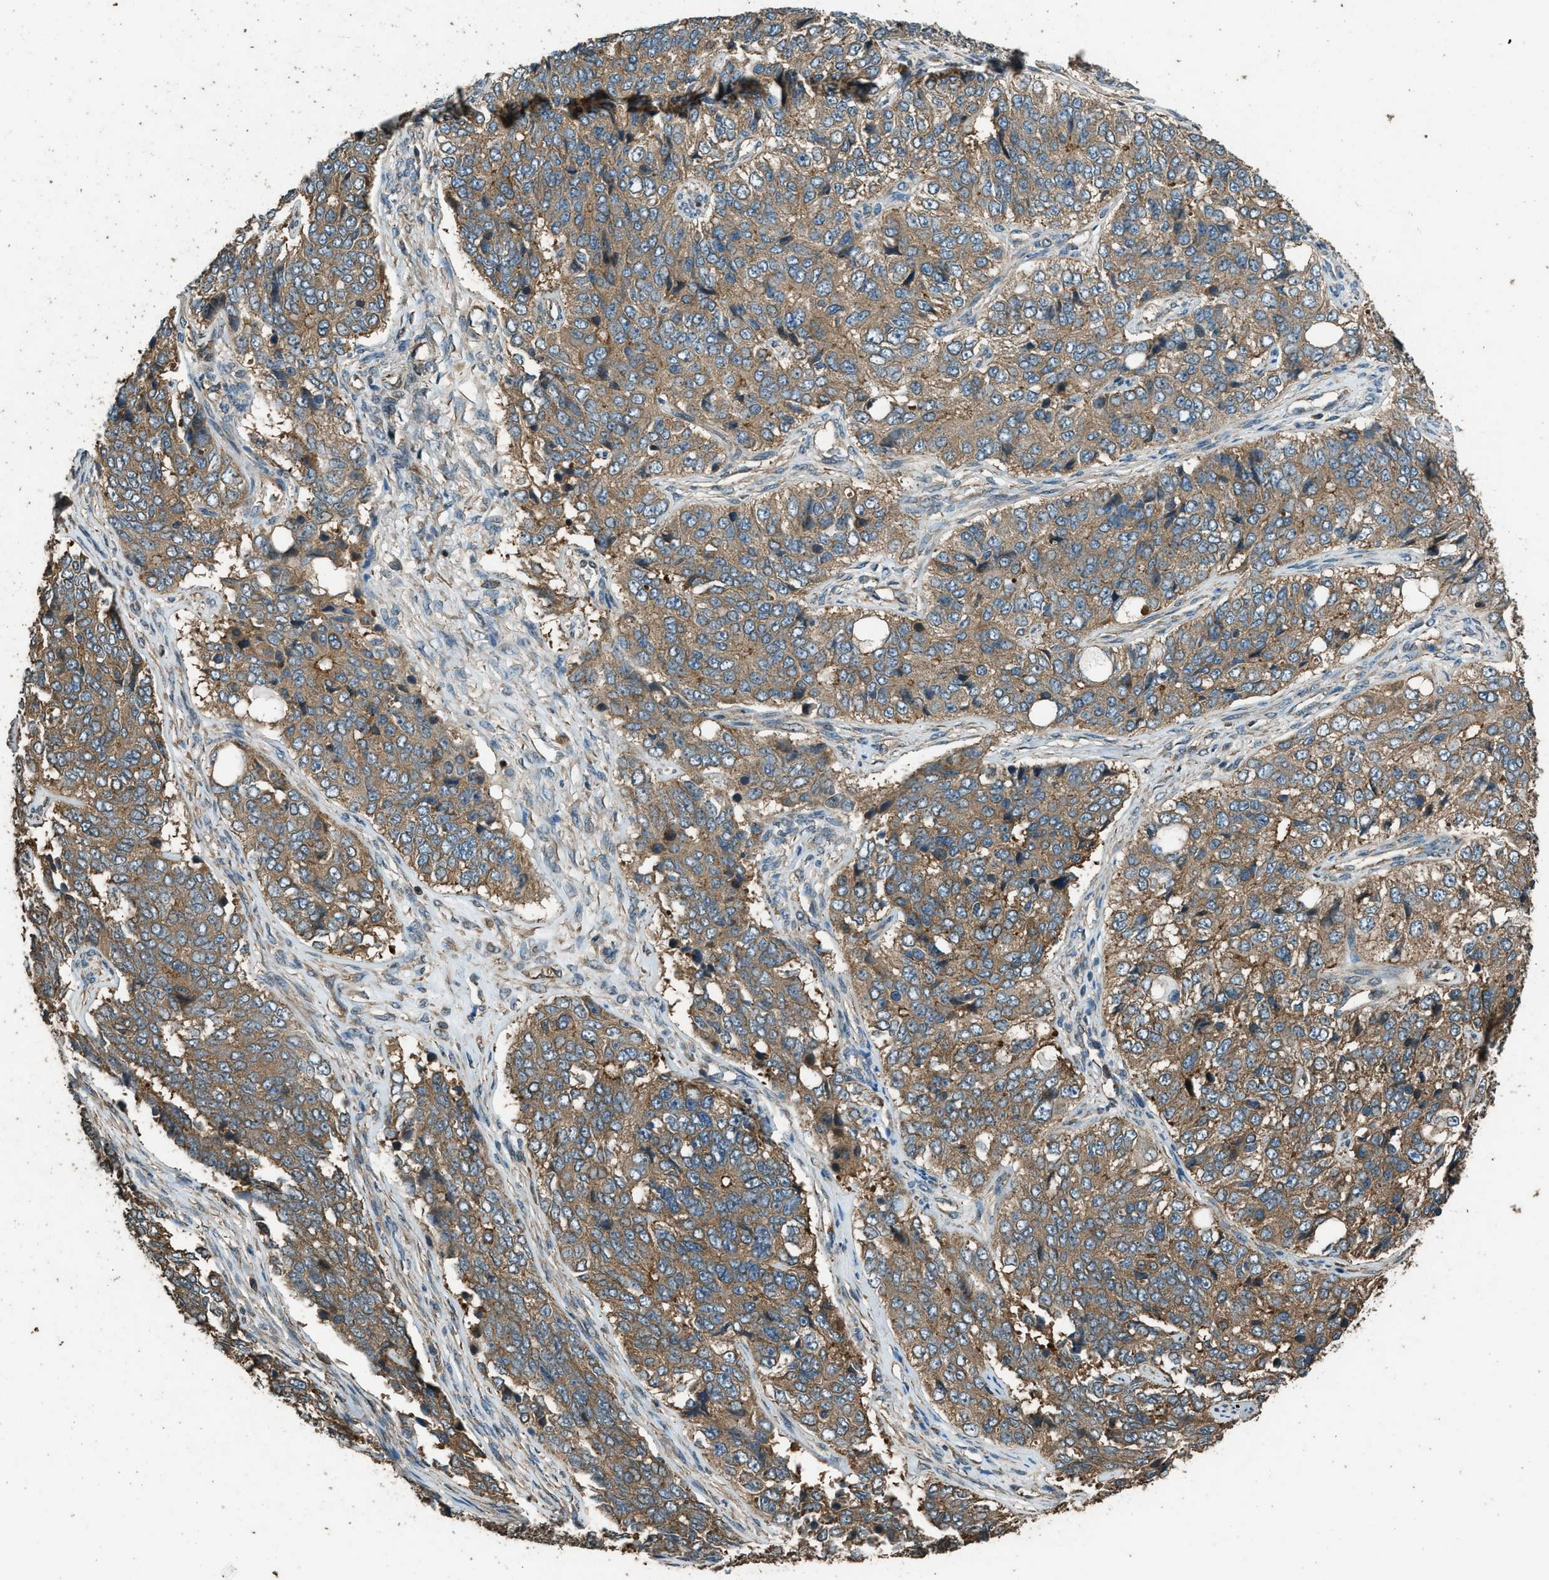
{"staining": {"intensity": "moderate", "quantity": ">75%", "location": "cytoplasmic/membranous"}, "tissue": "ovarian cancer", "cell_type": "Tumor cells", "image_type": "cancer", "snomed": [{"axis": "morphology", "description": "Carcinoma, endometroid"}, {"axis": "topography", "description": "Ovary"}], "caption": "Ovarian endometroid carcinoma stained with immunohistochemistry (IHC) reveals moderate cytoplasmic/membranous staining in about >75% of tumor cells.", "gene": "MARS1", "patient": {"sex": "female", "age": 51}}